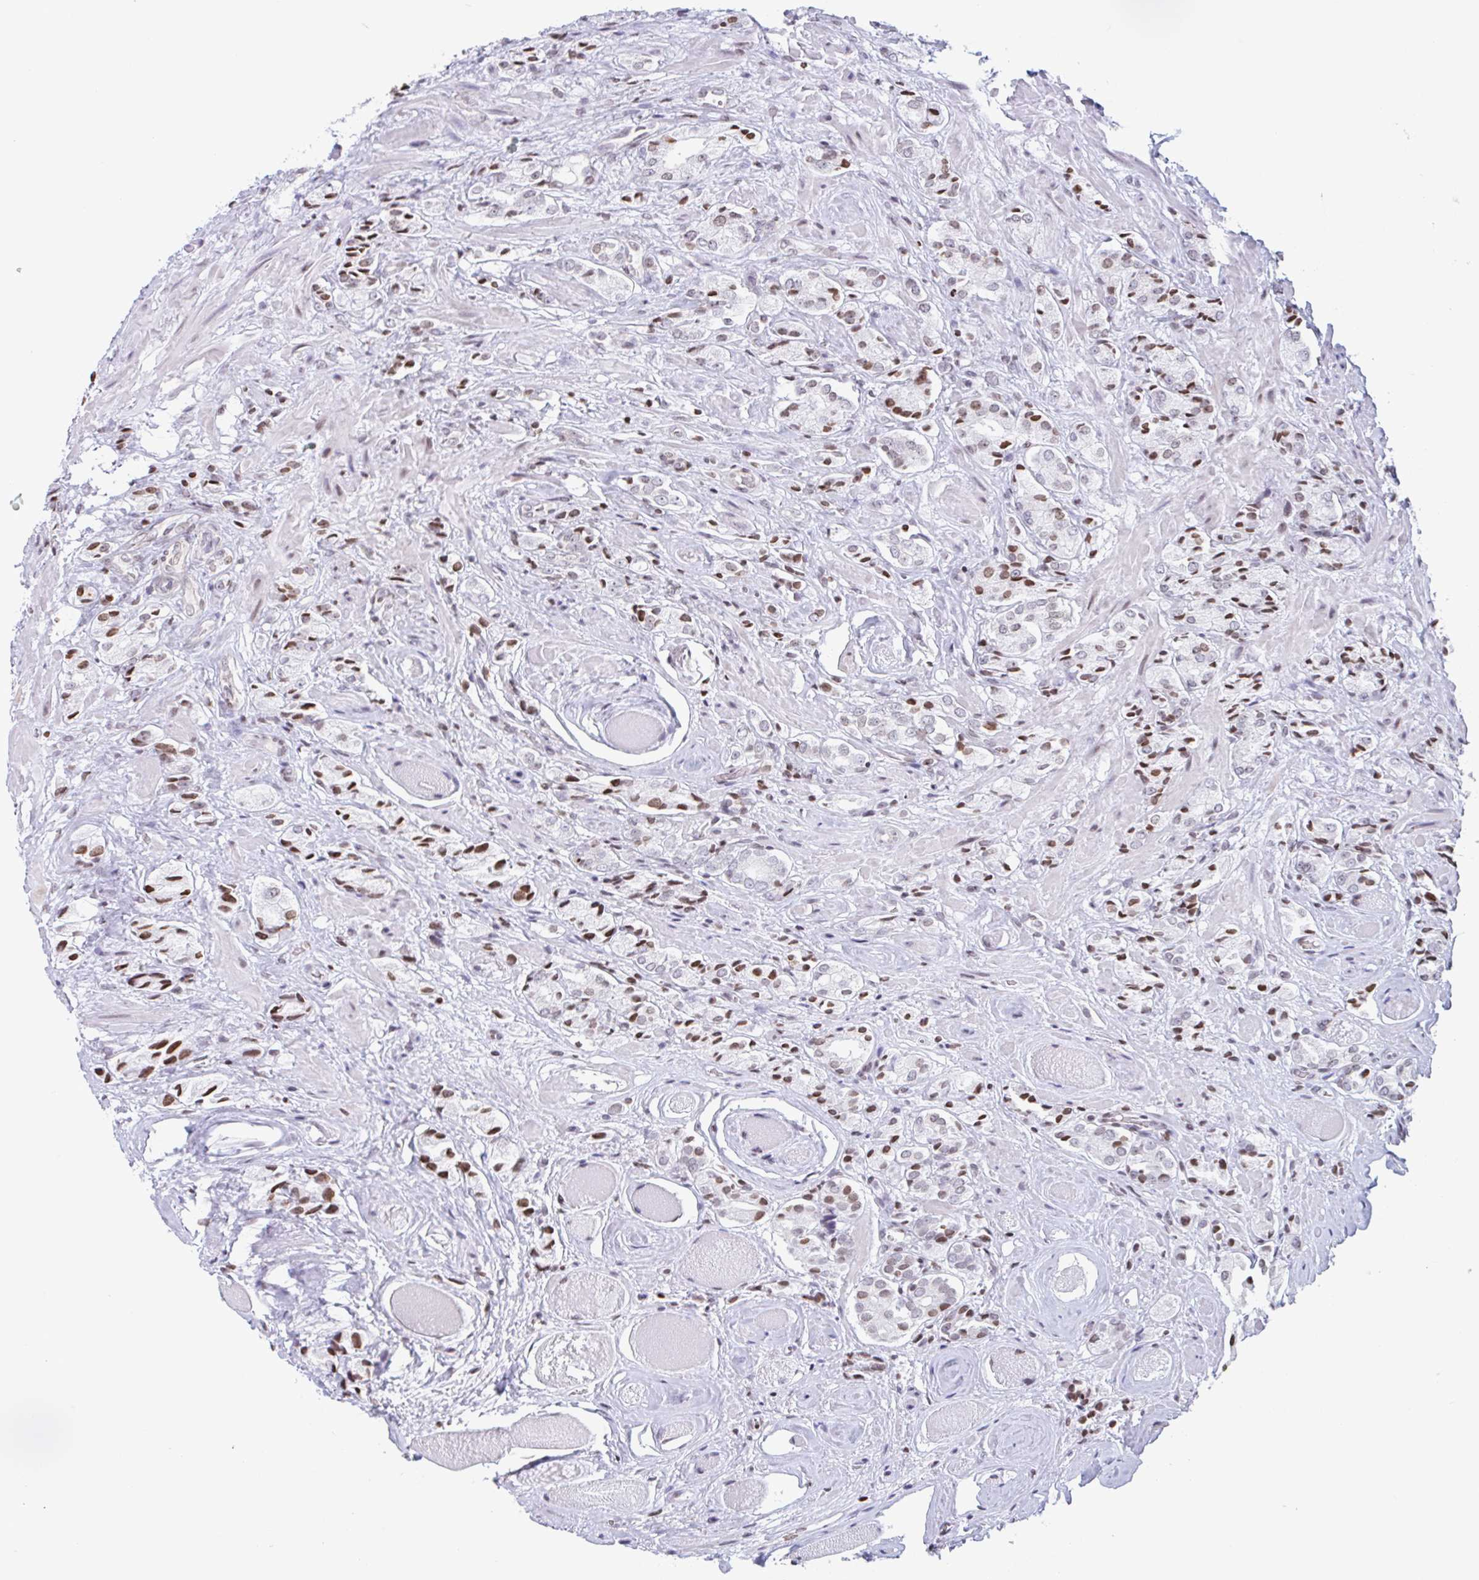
{"staining": {"intensity": "strong", "quantity": "25%-75%", "location": "nuclear"}, "tissue": "prostate cancer", "cell_type": "Tumor cells", "image_type": "cancer", "snomed": [{"axis": "morphology", "description": "Adenocarcinoma, High grade"}, {"axis": "topography", "description": "Prostate and seminal vesicle, NOS"}], "caption": "Strong nuclear positivity for a protein is identified in about 25%-75% of tumor cells of adenocarcinoma (high-grade) (prostate) using immunohistochemistry.", "gene": "NOL6", "patient": {"sex": "male", "age": 64}}